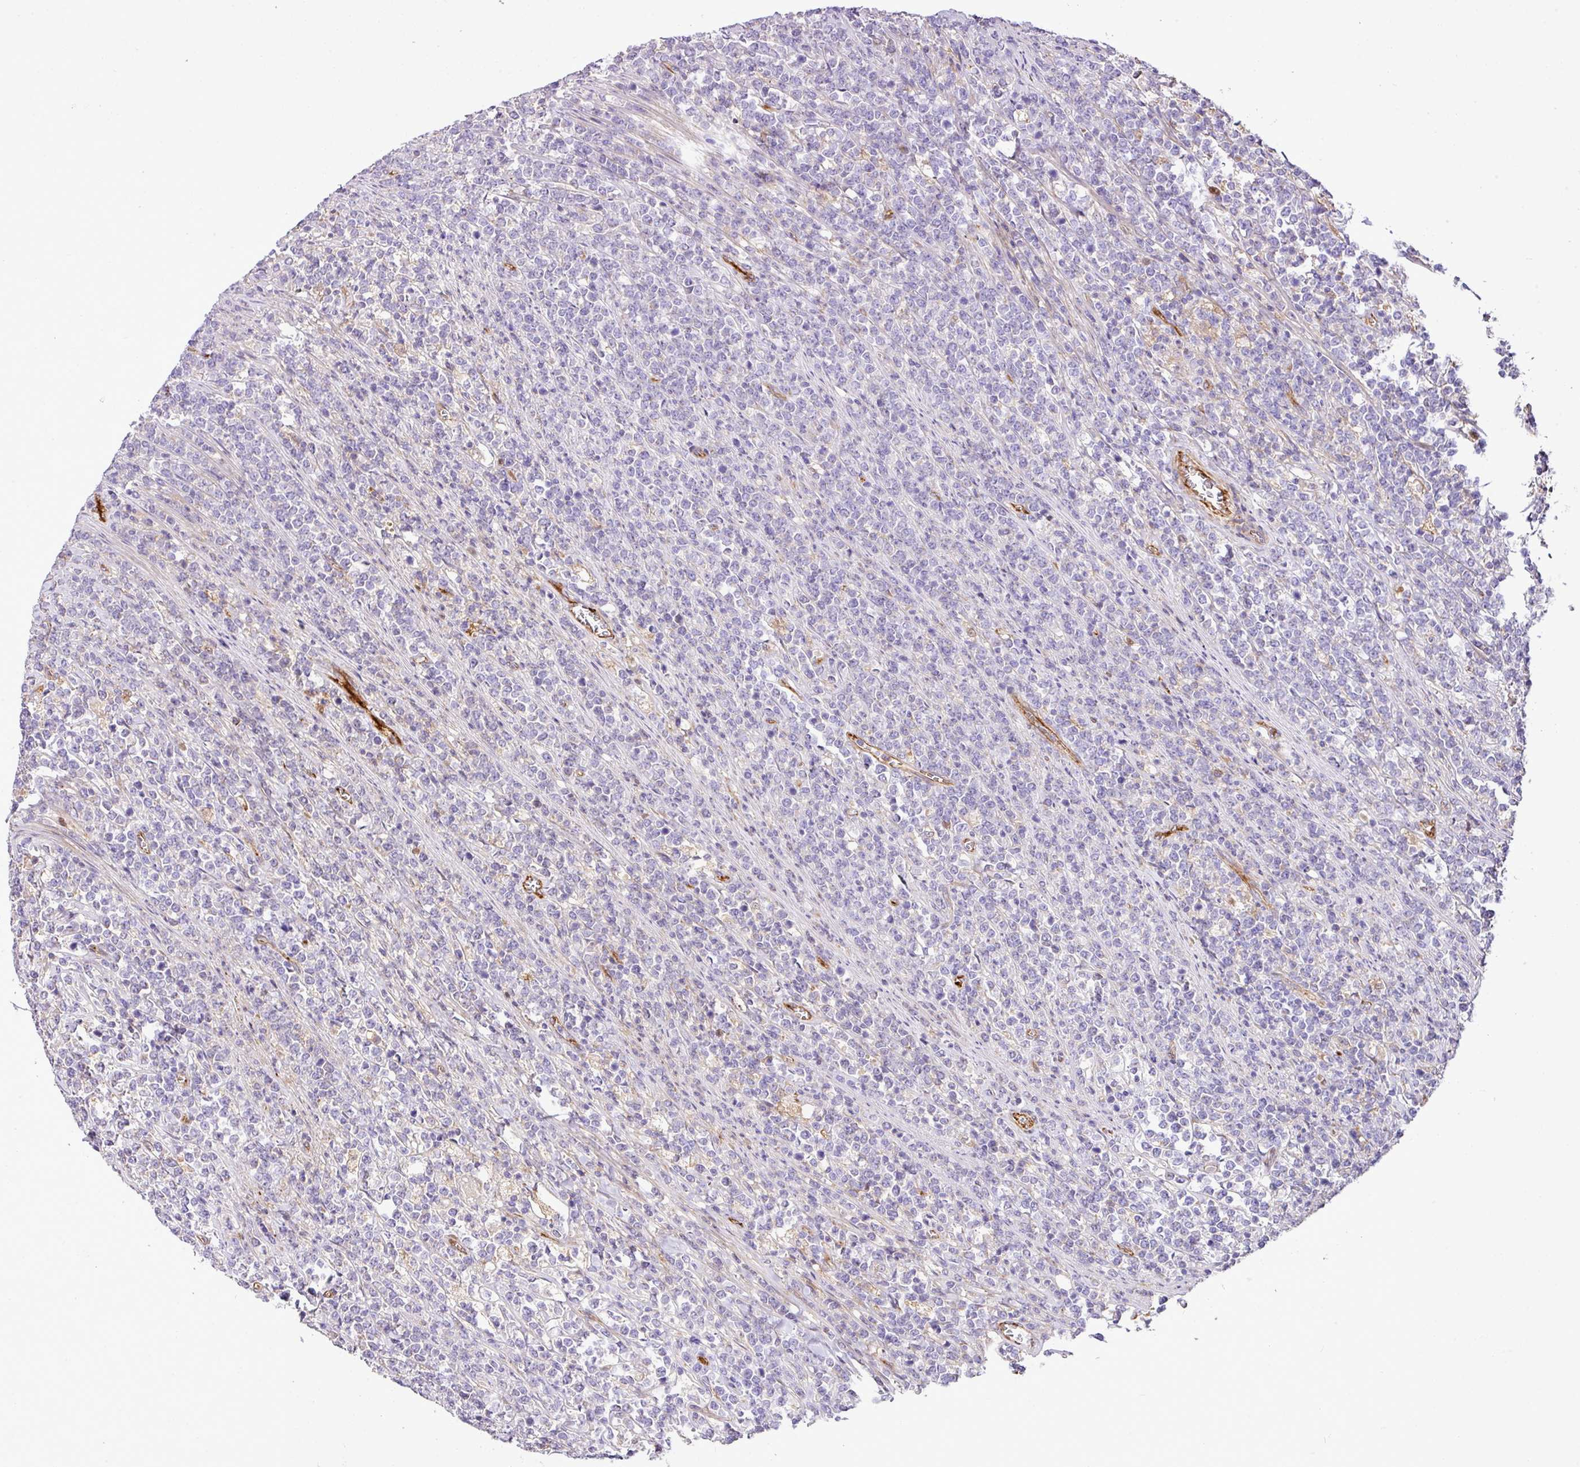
{"staining": {"intensity": "negative", "quantity": "none", "location": "none"}, "tissue": "lymphoma", "cell_type": "Tumor cells", "image_type": "cancer", "snomed": [{"axis": "morphology", "description": "Malignant lymphoma, non-Hodgkin's type, High grade"}, {"axis": "topography", "description": "Small intestine"}], "caption": "Tumor cells are negative for protein expression in human lymphoma. The staining is performed using DAB (3,3'-diaminobenzidine) brown chromogen with nuclei counter-stained in using hematoxylin.", "gene": "CTXN2", "patient": {"sex": "male", "age": 8}}